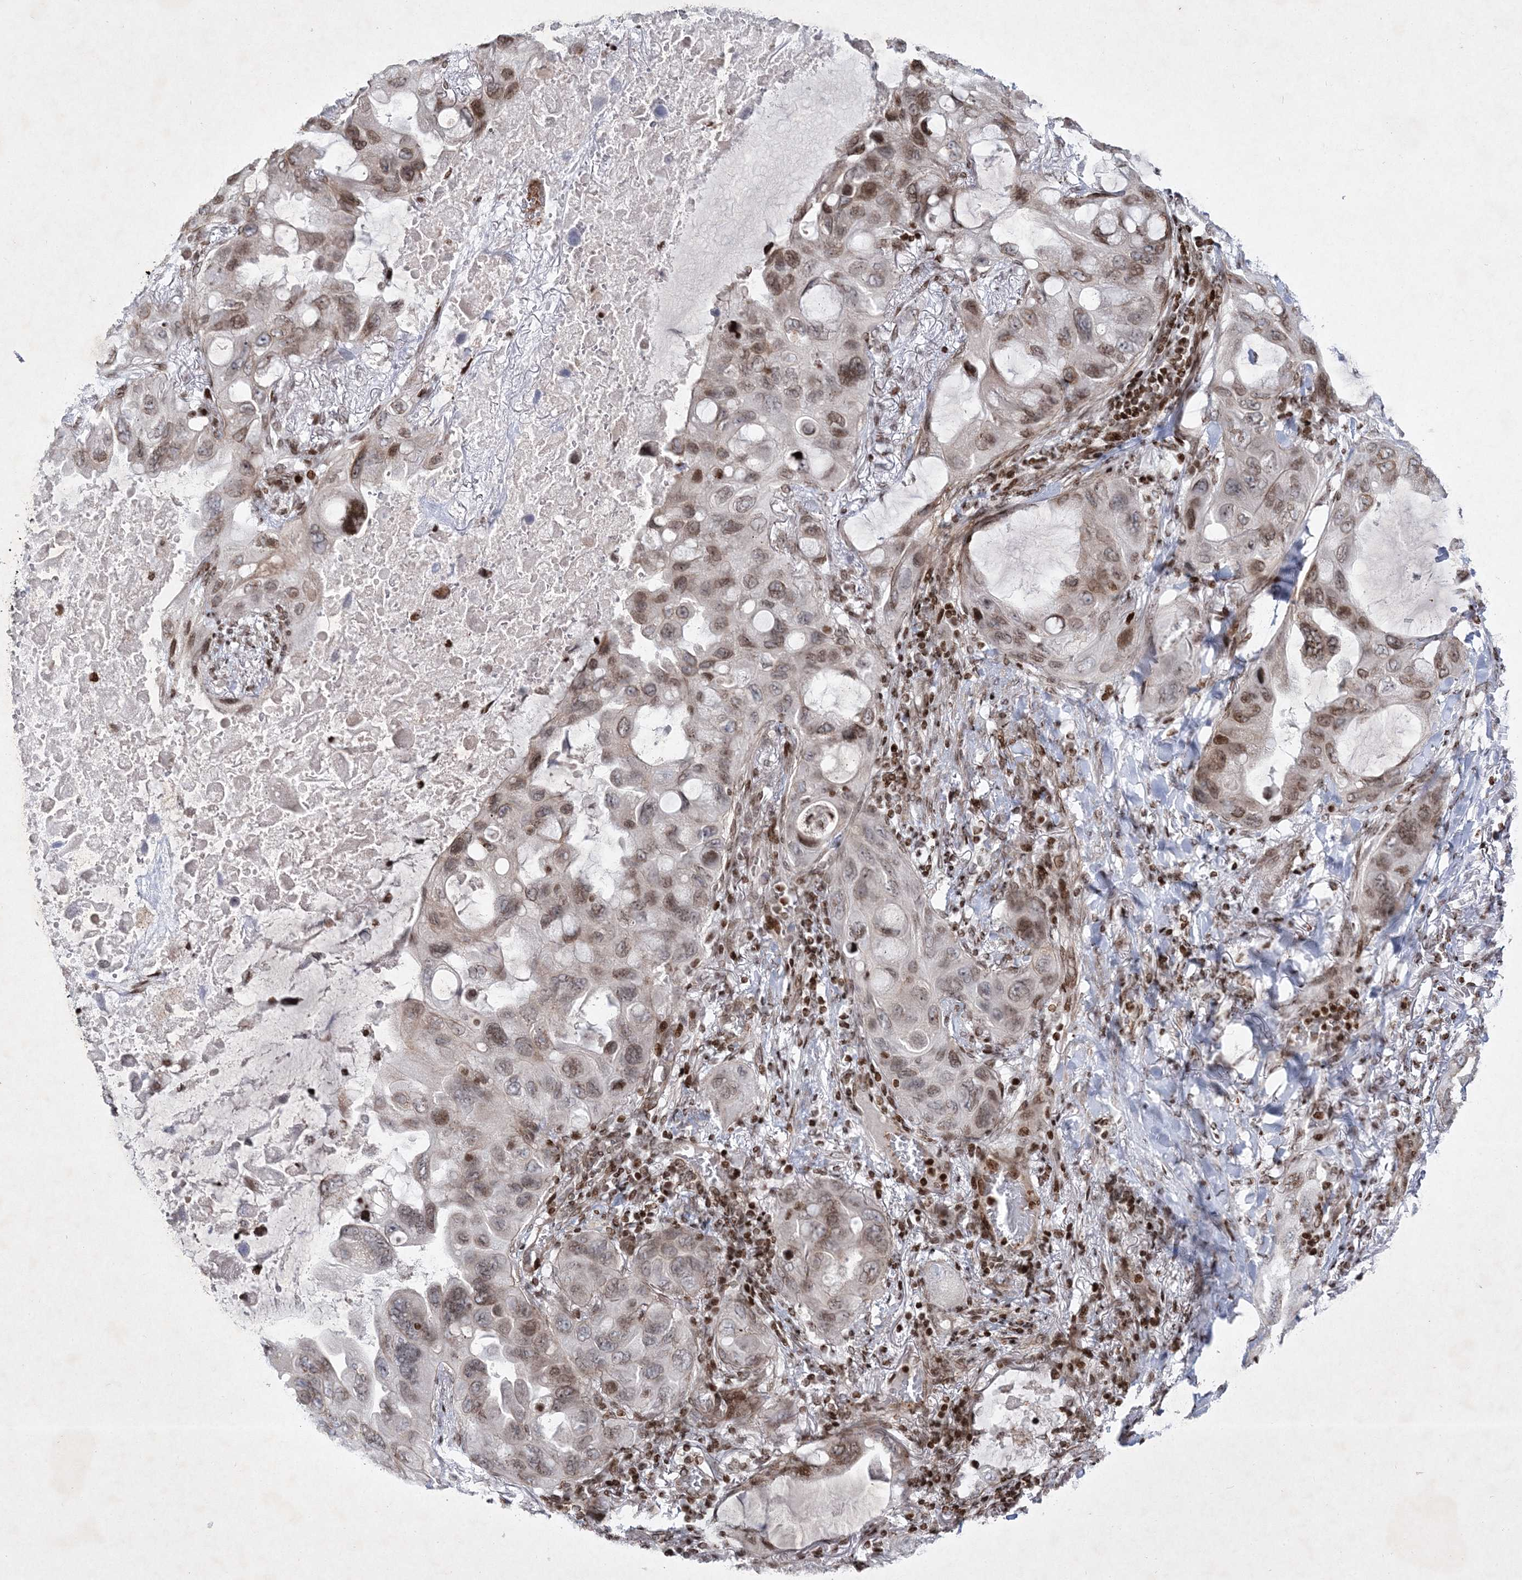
{"staining": {"intensity": "moderate", "quantity": "25%-75%", "location": "nuclear"}, "tissue": "lung cancer", "cell_type": "Tumor cells", "image_type": "cancer", "snomed": [{"axis": "morphology", "description": "Squamous cell carcinoma, NOS"}, {"axis": "topography", "description": "Lung"}], "caption": "Immunohistochemical staining of human lung cancer reveals medium levels of moderate nuclear protein expression in about 25%-75% of tumor cells.", "gene": "SMIM29", "patient": {"sex": "female", "age": 73}}